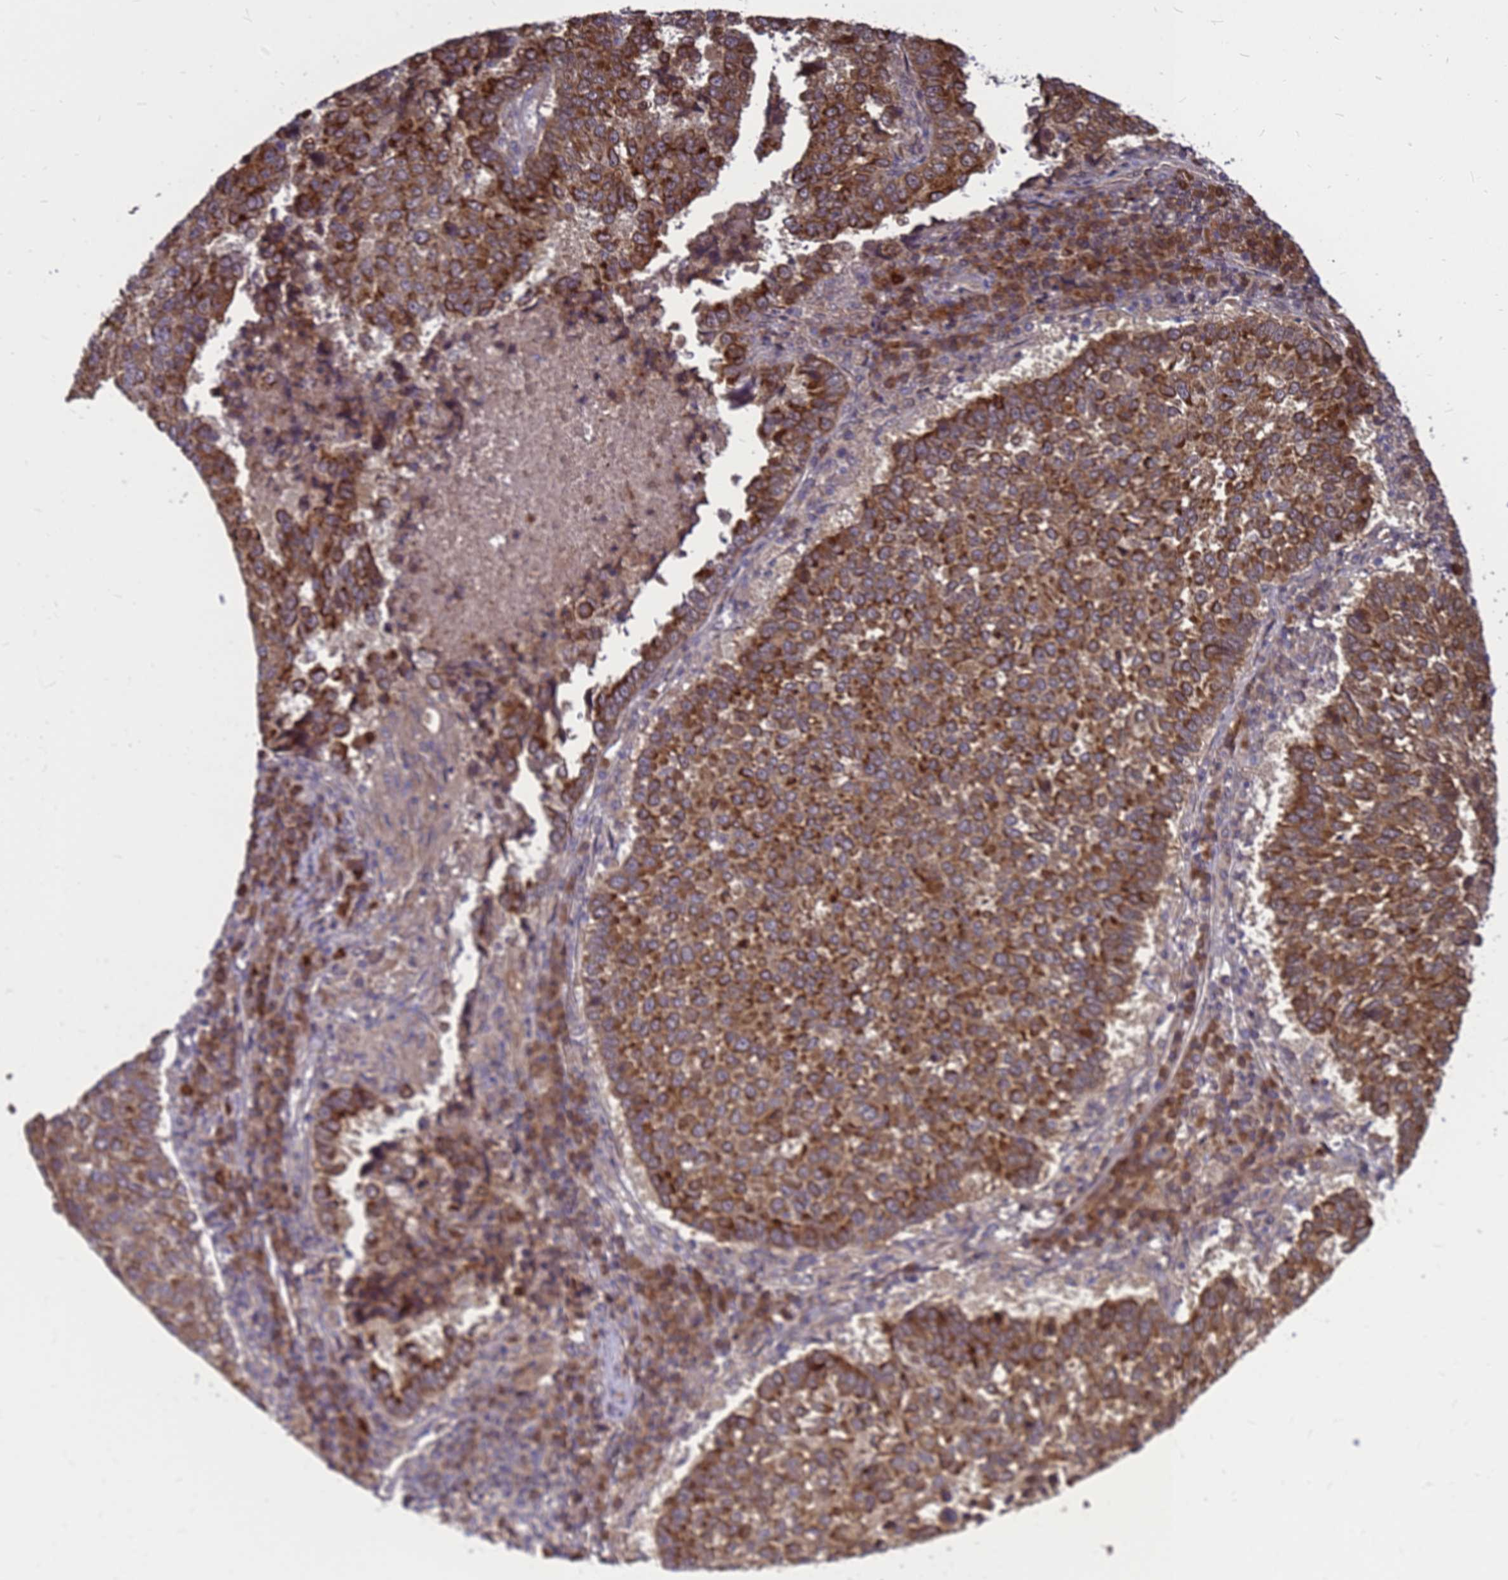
{"staining": {"intensity": "strong", "quantity": ">75%", "location": "cytoplasmic/membranous"}, "tissue": "lung cancer", "cell_type": "Tumor cells", "image_type": "cancer", "snomed": [{"axis": "morphology", "description": "Squamous cell carcinoma, NOS"}, {"axis": "topography", "description": "Lung"}], "caption": "Immunohistochemical staining of human lung cancer (squamous cell carcinoma) reveals strong cytoplasmic/membranous protein staining in approximately >75% of tumor cells.", "gene": "CMC4", "patient": {"sex": "male", "age": 73}}